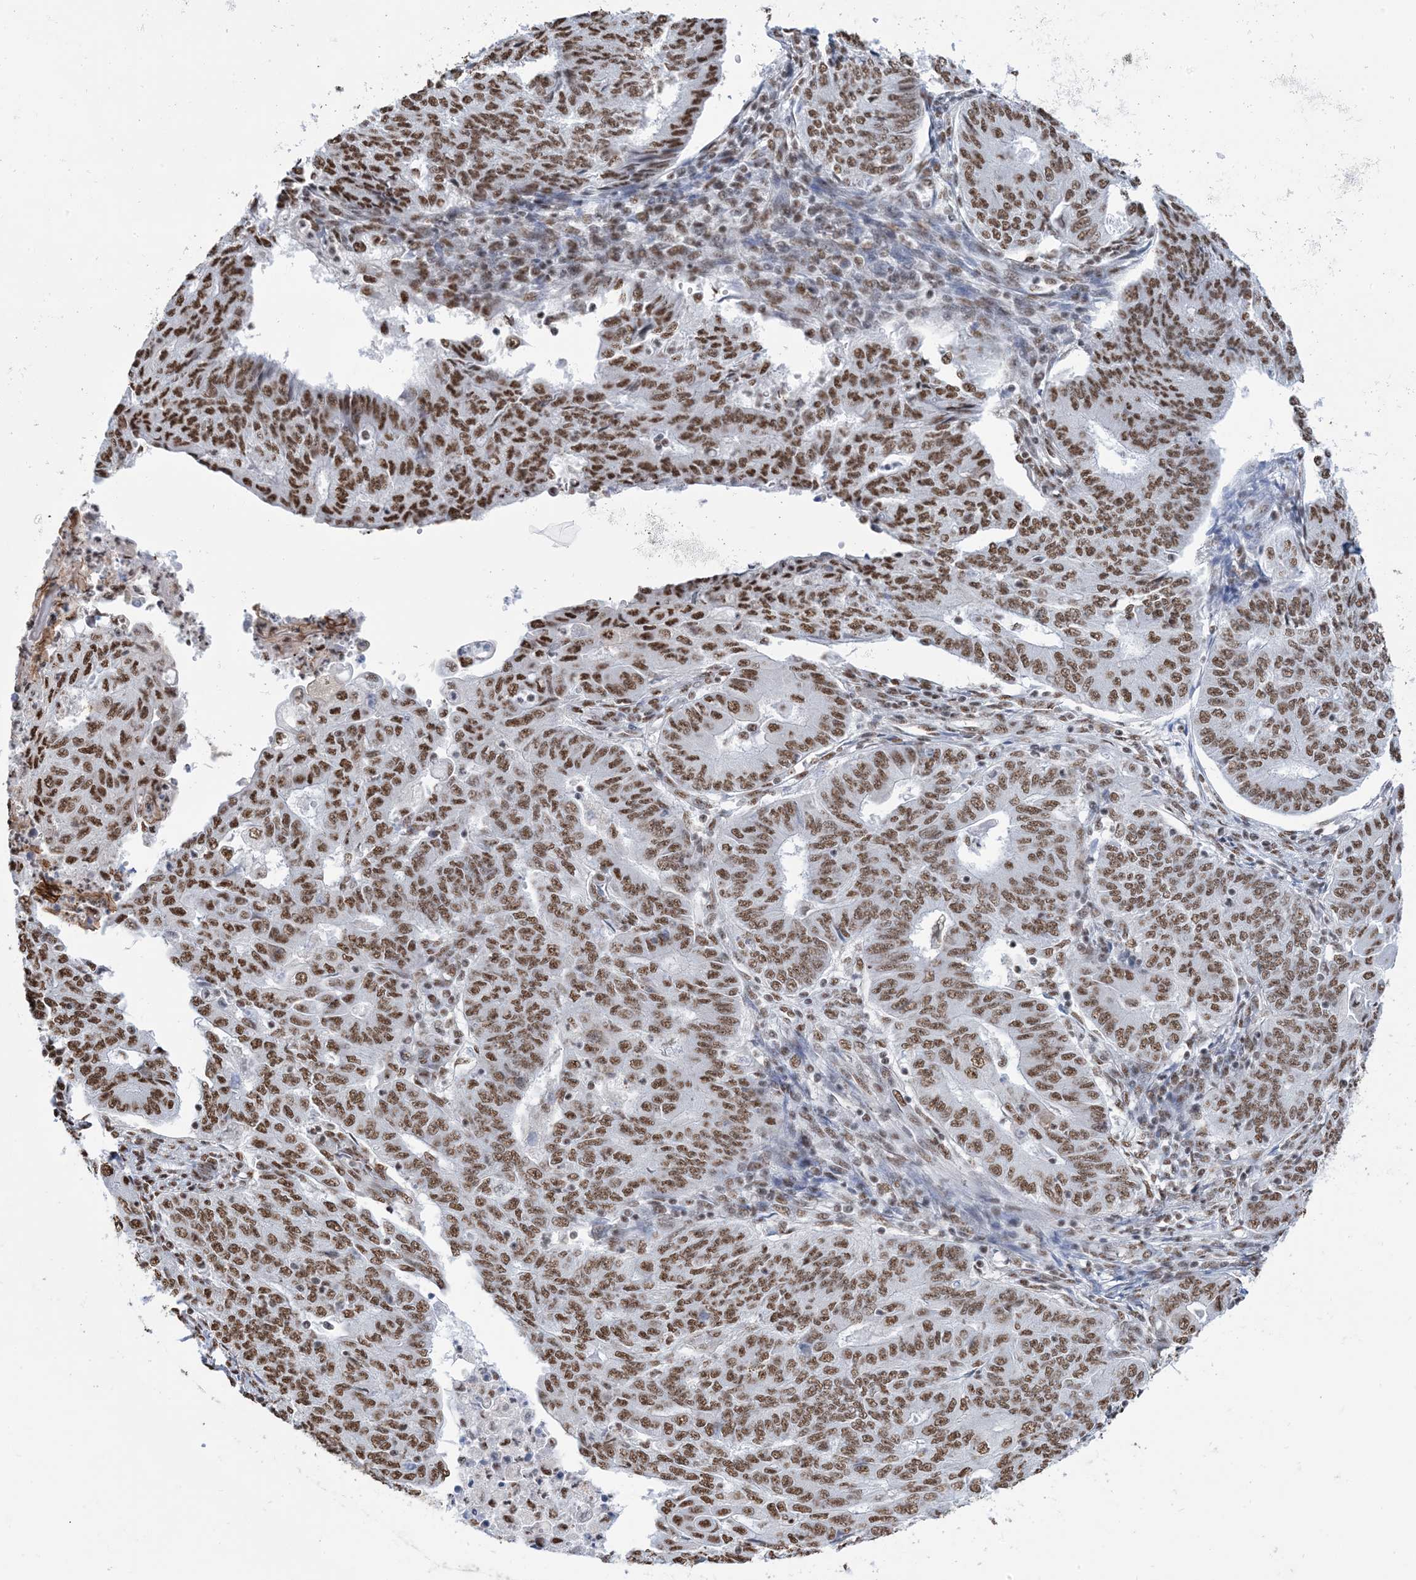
{"staining": {"intensity": "moderate", "quantity": ">75%", "location": "nuclear"}, "tissue": "endometrial cancer", "cell_type": "Tumor cells", "image_type": "cancer", "snomed": [{"axis": "morphology", "description": "Adenocarcinoma, NOS"}, {"axis": "topography", "description": "Endometrium"}], "caption": "Moderate nuclear positivity for a protein is seen in approximately >75% of tumor cells of endometrial adenocarcinoma using immunohistochemistry.", "gene": "ZNF792", "patient": {"sex": "female", "age": 32}}